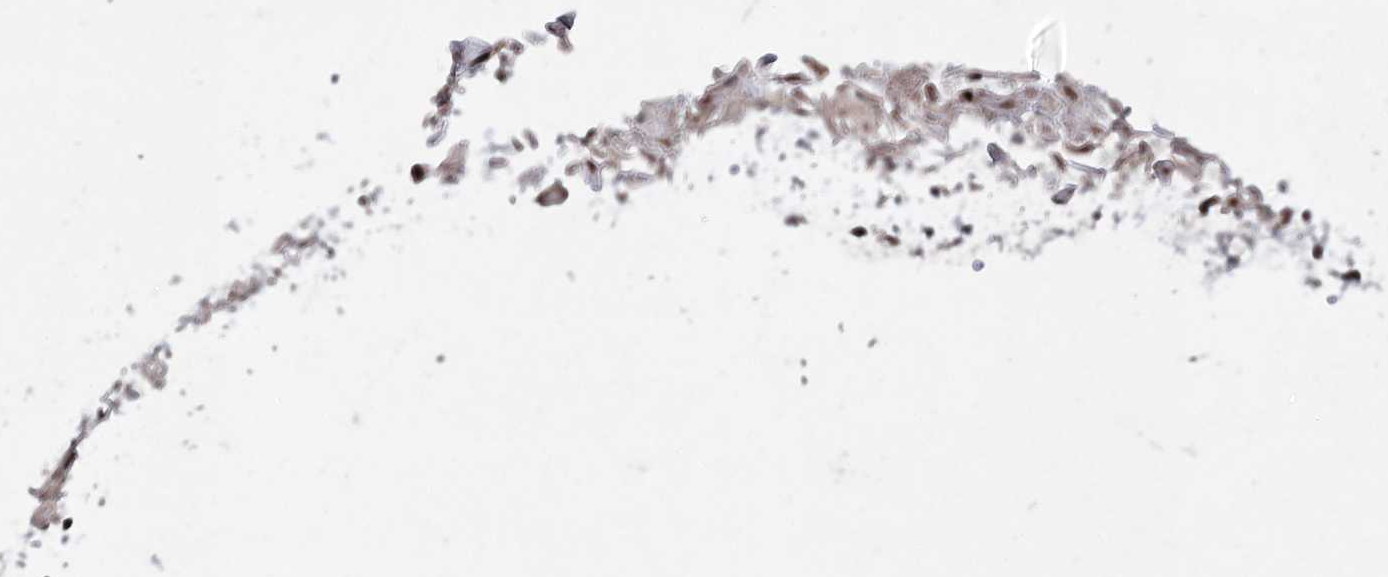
{"staining": {"intensity": "moderate", "quantity": ">75%", "location": "nuclear"}, "tissue": "adipose tissue", "cell_type": "Adipocytes", "image_type": "normal", "snomed": [{"axis": "morphology", "description": "Normal tissue, NOS"}, {"axis": "topography", "description": "Lymph node"}, {"axis": "topography", "description": "Cartilage tissue"}, {"axis": "topography", "description": "Bronchus"}], "caption": "An immunohistochemistry (IHC) micrograph of benign tissue is shown. Protein staining in brown shows moderate nuclear positivity in adipose tissue within adipocytes.", "gene": "TRNT1", "patient": {"sex": "male", "age": 63}}